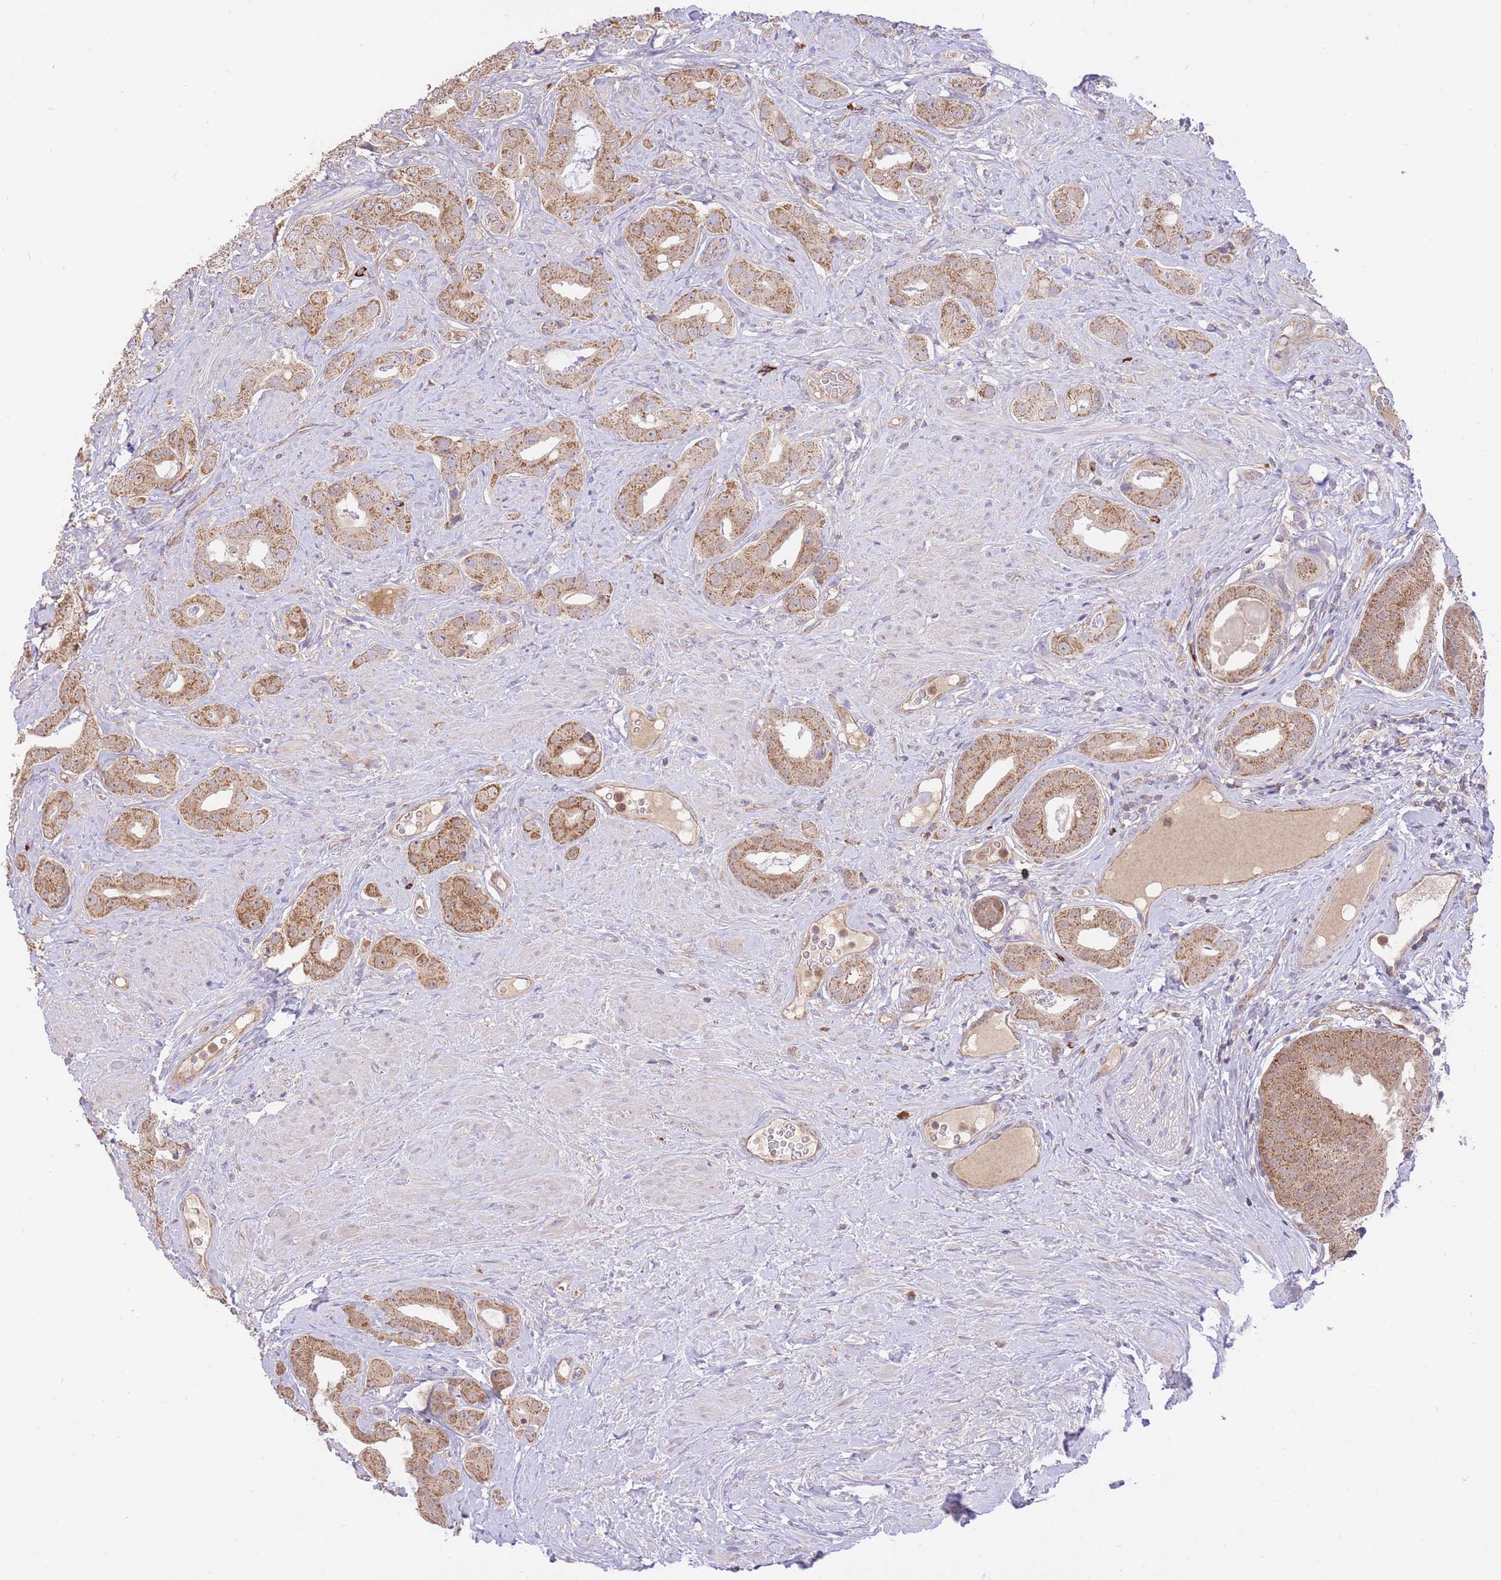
{"staining": {"intensity": "moderate", "quantity": ">75%", "location": "cytoplasmic/membranous"}, "tissue": "prostate cancer", "cell_type": "Tumor cells", "image_type": "cancer", "snomed": [{"axis": "morphology", "description": "Adenocarcinoma, High grade"}, {"axis": "topography", "description": "Prostate"}], "caption": "This is a micrograph of immunohistochemistry (IHC) staining of prostate adenocarcinoma (high-grade), which shows moderate staining in the cytoplasmic/membranous of tumor cells.", "gene": "PREP", "patient": {"sex": "male", "age": 63}}